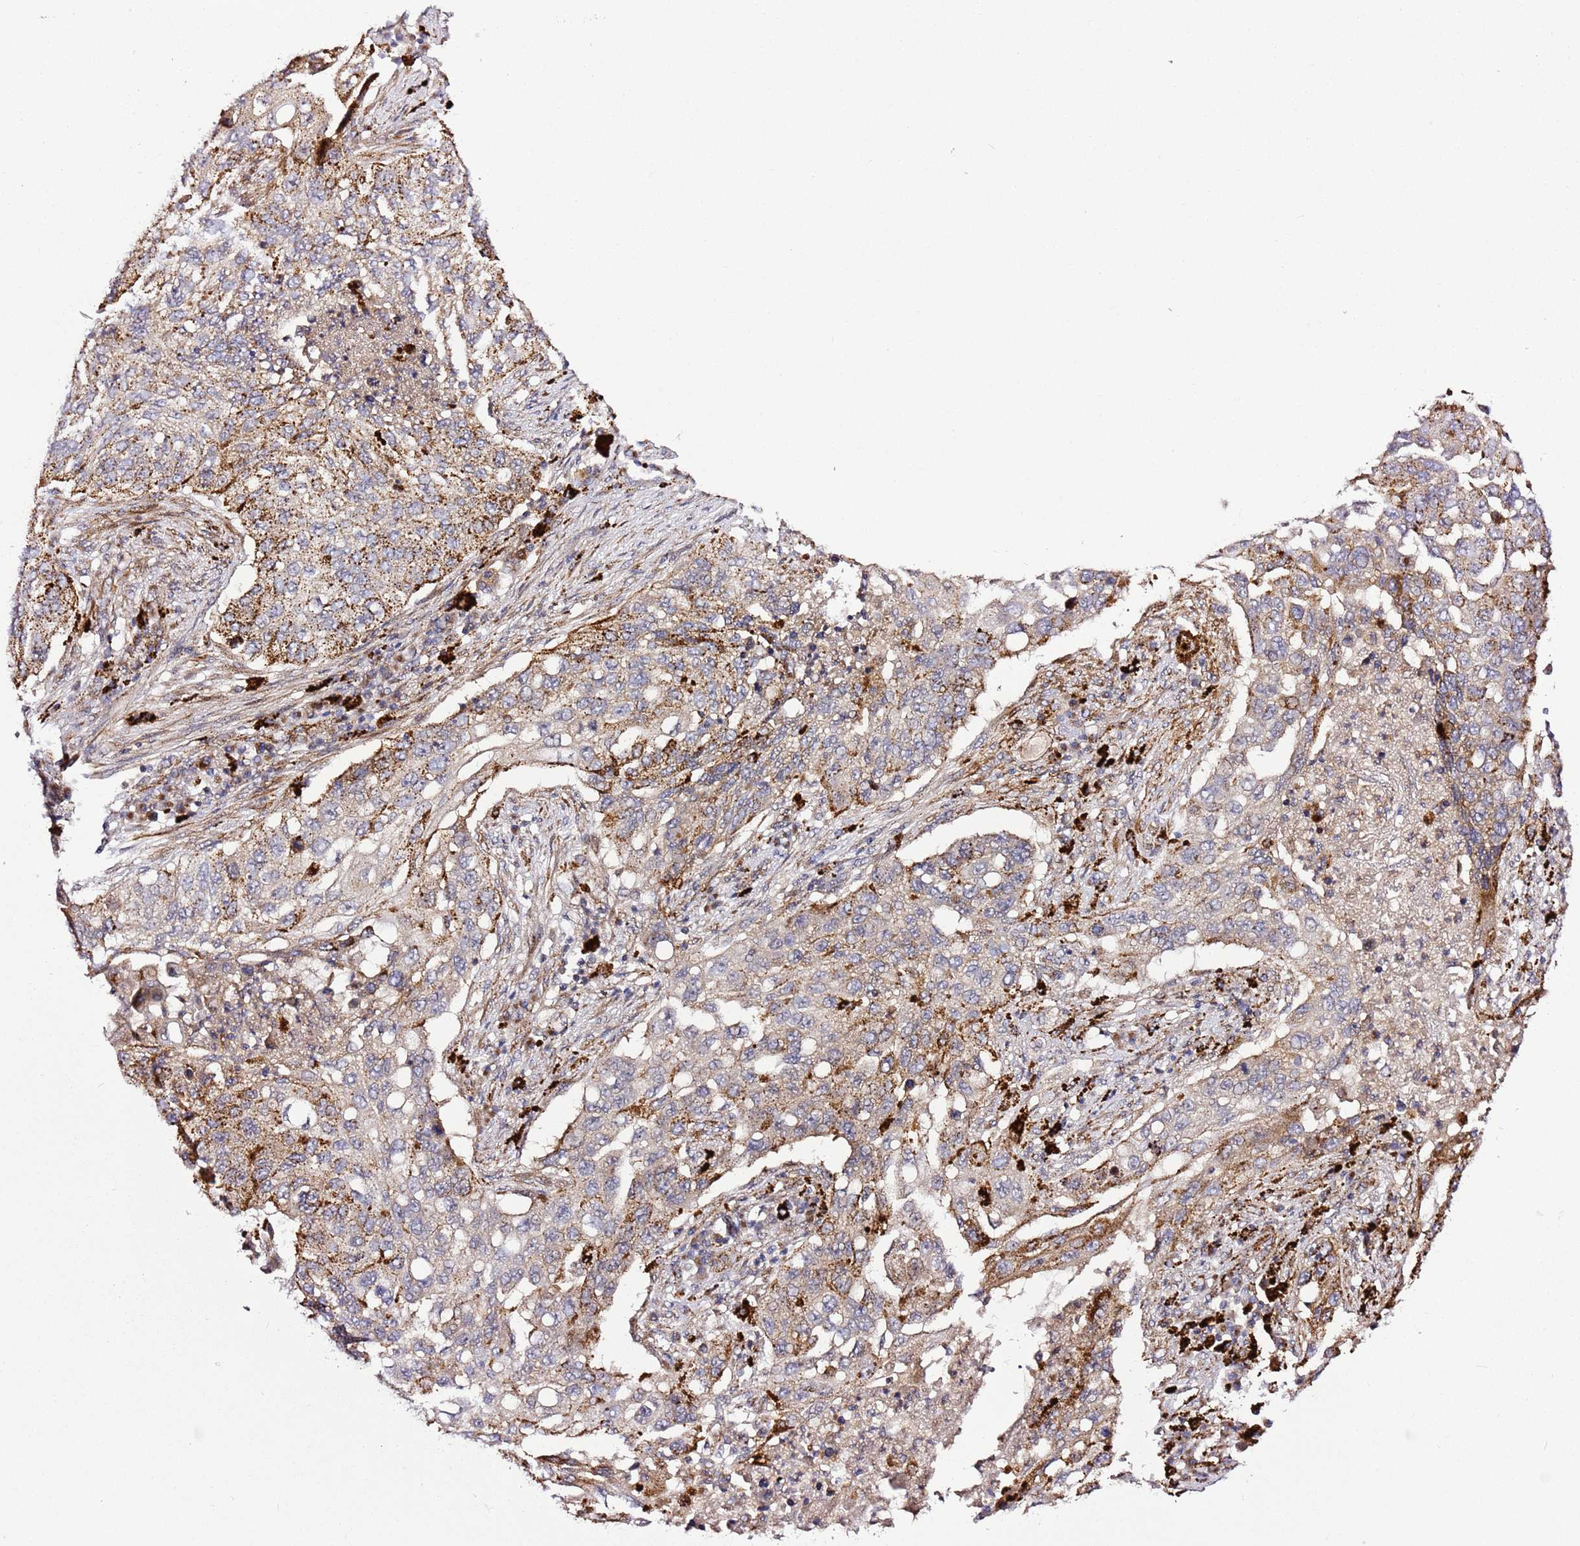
{"staining": {"intensity": "moderate", "quantity": "25%-75%", "location": "cytoplasmic/membranous"}, "tissue": "lung cancer", "cell_type": "Tumor cells", "image_type": "cancer", "snomed": [{"axis": "morphology", "description": "Squamous cell carcinoma, NOS"}, {"axis": "topography", "description": "Lung"}], "caption": "A high-resolution photomicrograph shows immunohistochemistry staining of lung cancer (squamous cell carcinoma), which shows moderate cytoplasmic/membranous staining in about 25%-75% of tumor cells.", "gene": "PVRIG", "patient": {"sex": "female", "age": 63}}